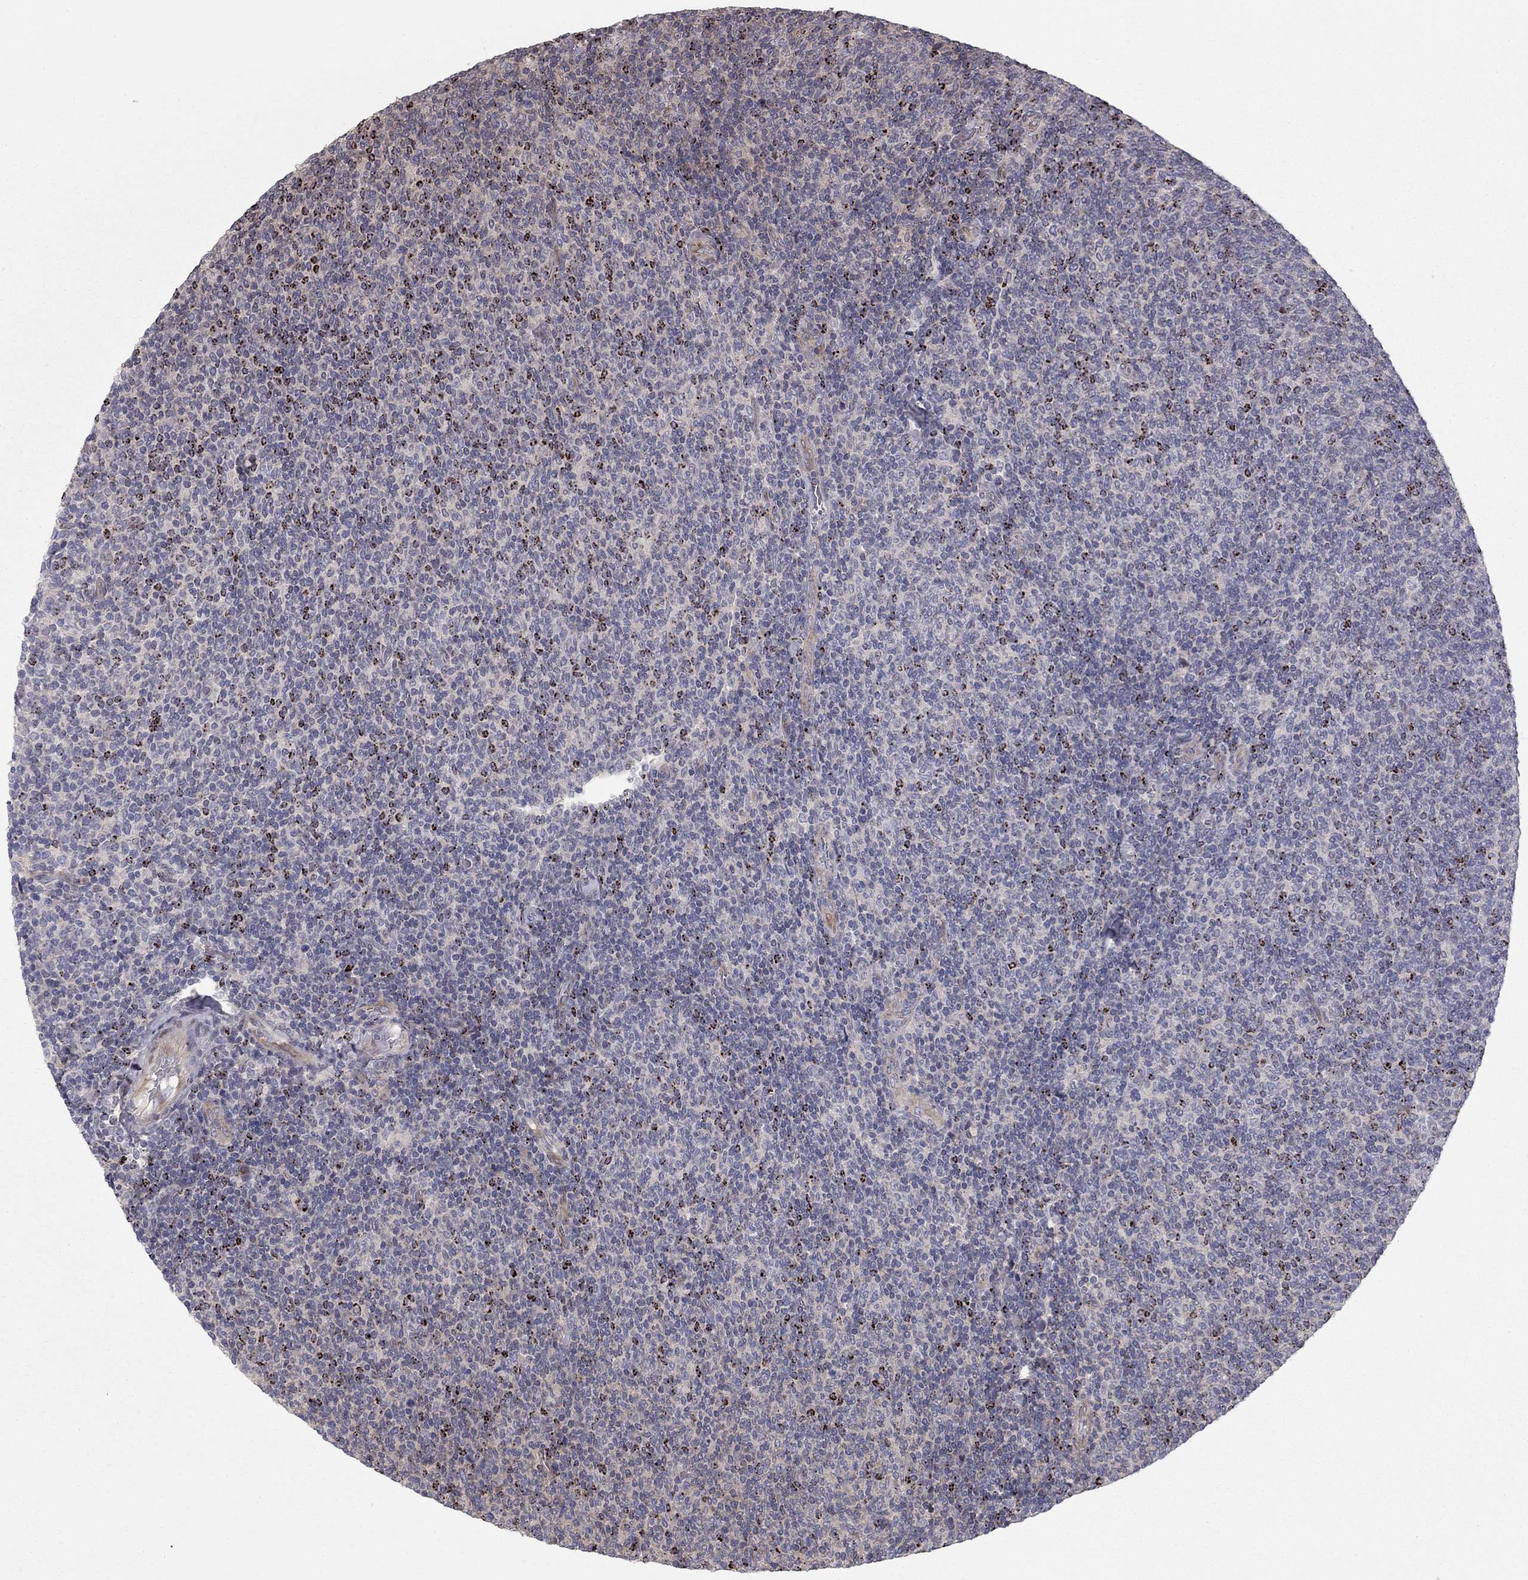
{"staining": {"intensity": "negative", "quantity": "none", "location": "none"}, "tissue": "lymphoma", "cell_type": "Tumor cells", "image_type": "cancer", "snomed": [{"axis": "morphology", "description": "Malignant lymphoma, non-Hodgkin's type, Low grade"}, {"axis": "topography", "description": "Lymph node"}], "caption": "IHC histopathology image of neoplastic tissue: low-grade malignant lymphoma, non-Hodgkin's type stained with DAB displays no significant protein expression in tumor cells.", "gene": "DUSP7", "patient": {"sex": "male", "age": 52}}